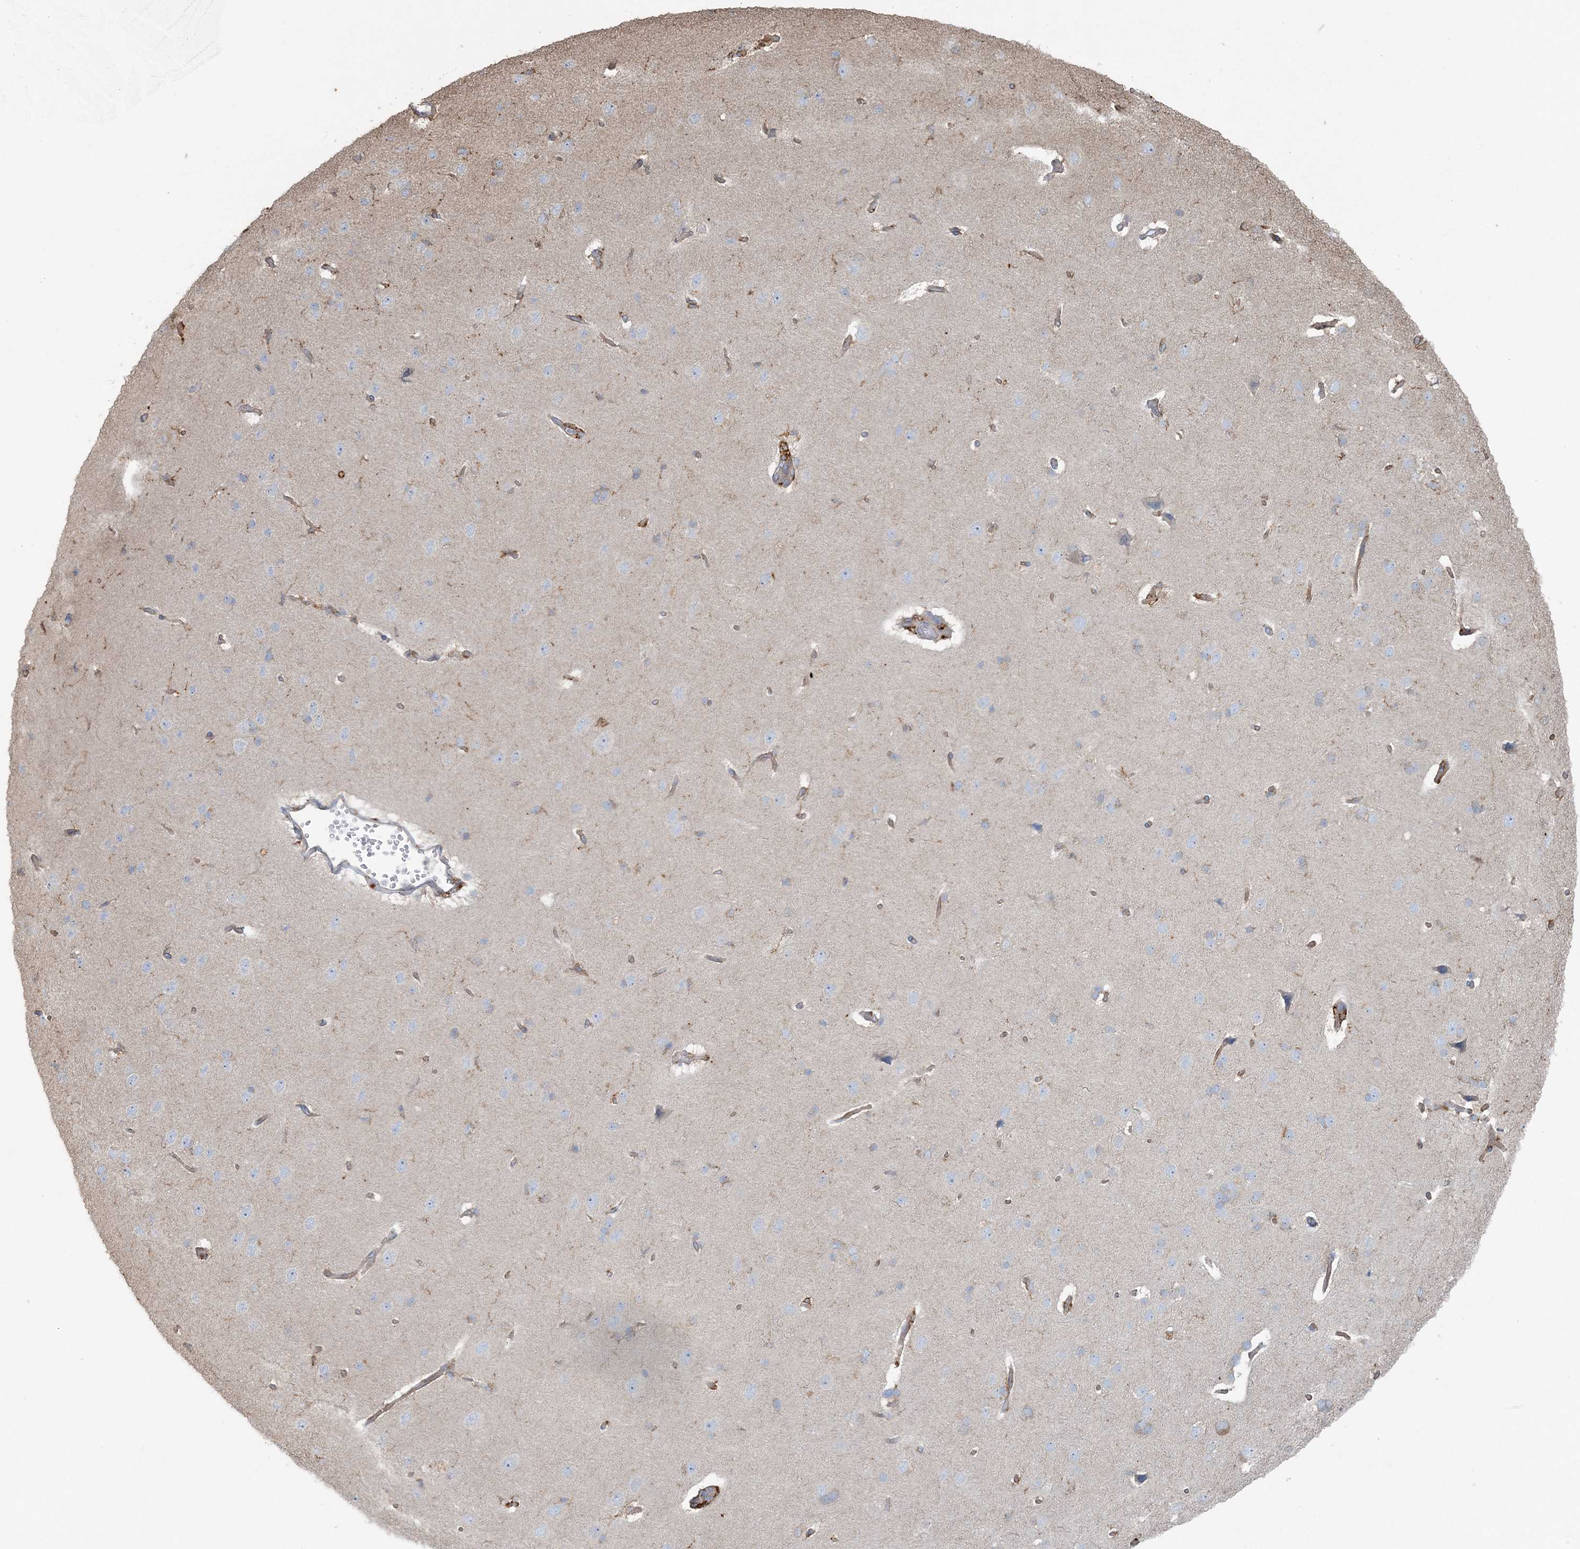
{"staining": {"intensity": "weak", "quantity": "25%-75%", "location": "cytoplasmic/membranous"}, "tissue": "cerebral cortex", "cell_type": "Endothelial cells", "image_type": "normal", "snomed": [{"axis": "morphology", "description": "Normal tissue, NOS"}, {"axis": "topography", "description": "Cerebral cortex"}], "caption": "Protein positivity by immunohistochemistry (IHC) exhibits weak cytoplasmic/membranous expression in about 25%-75% of endothelial cells in normal cerebral cortex.", "gene": "SNX2", "patient": {"sex": "male", "age": 62}}